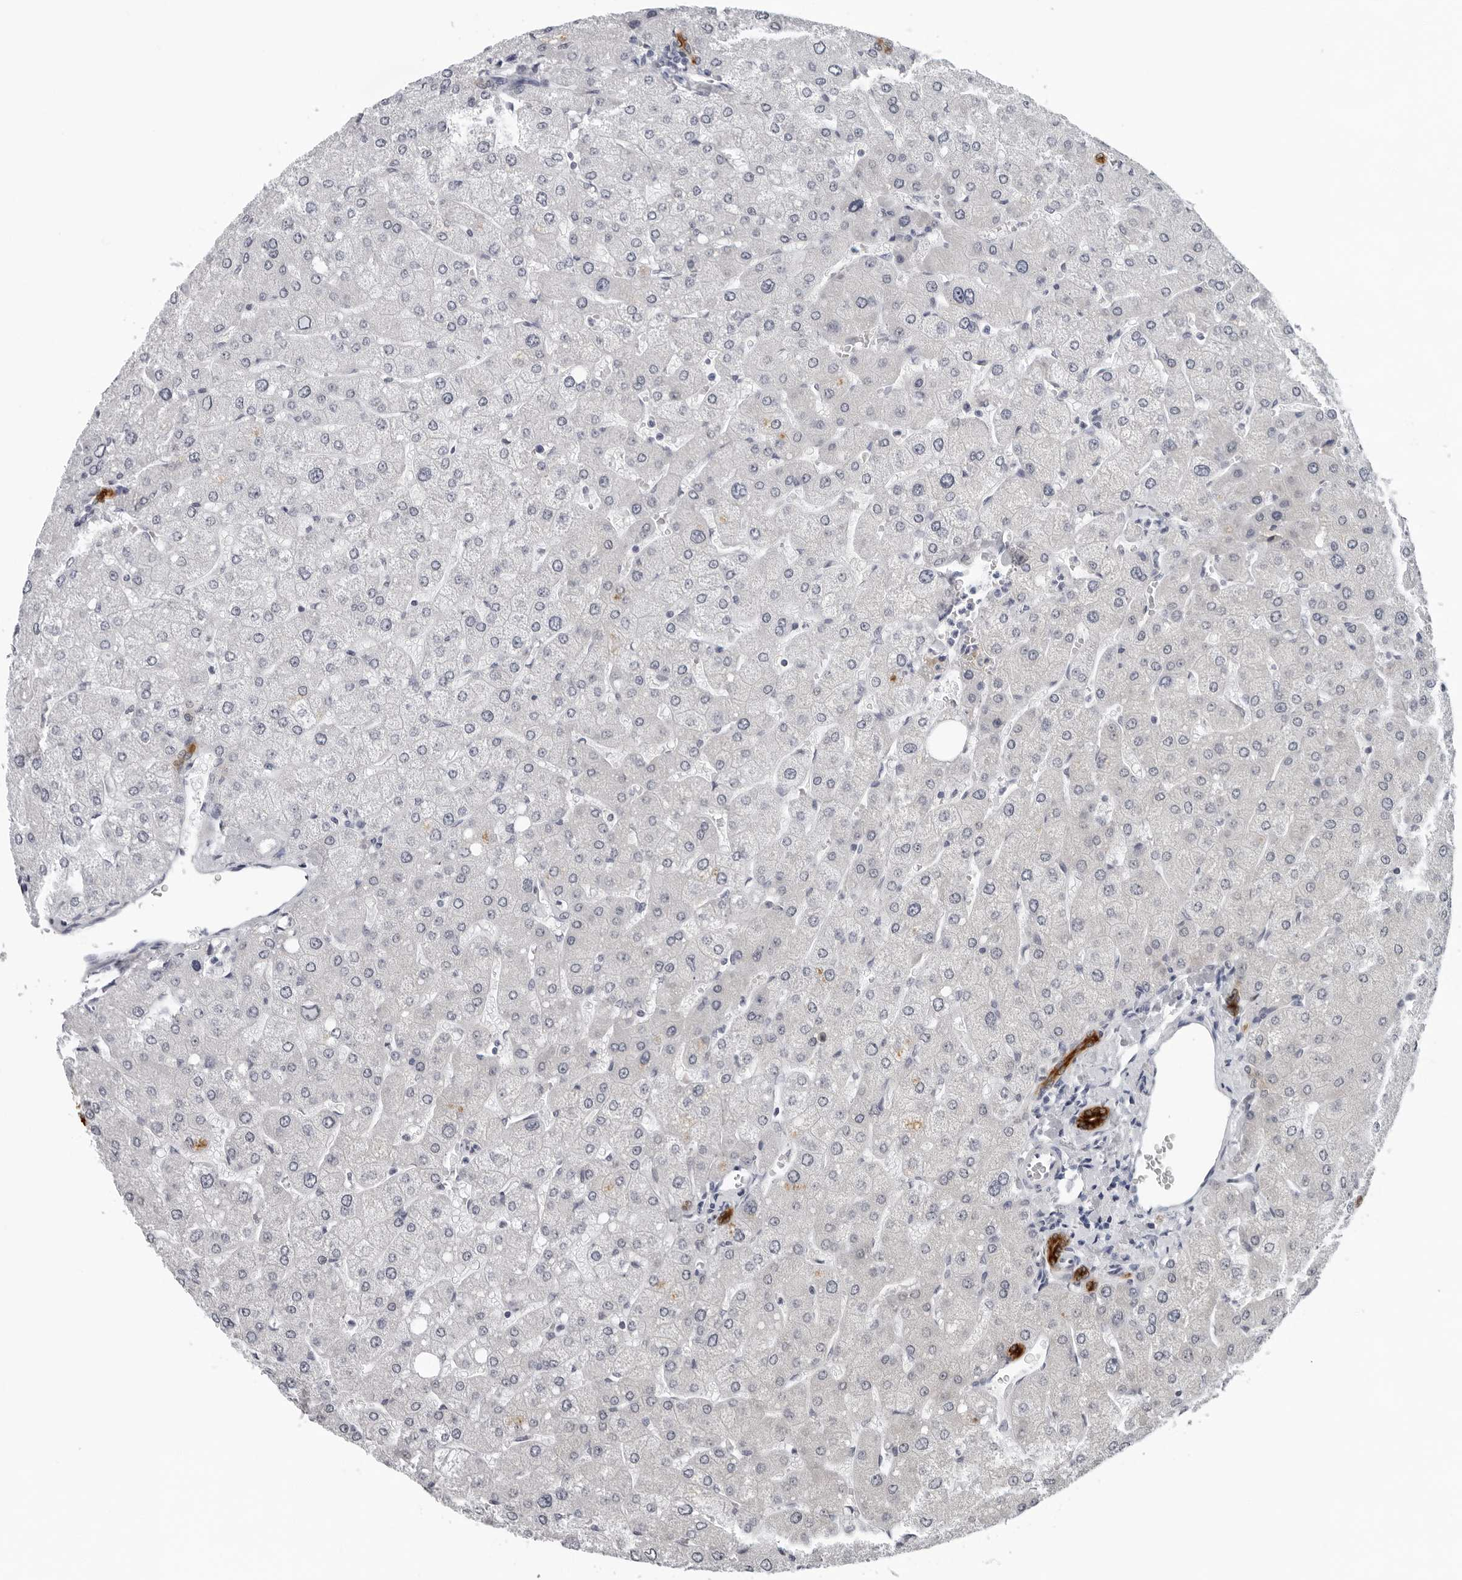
{"staining": {"intensity": "strong", "quantity": ">75%", "location": "cytoplasmic/membranous"}, "tissue": "liver", "cell_type": "Cholangiocytes", "image_type": "normal", "snomed": [{"axis": "morphology", "description": "Normal tissue, NOS"}, {"axis": "topography", "description": "Liver"}], "caption": "Cholangiocytes exhibit strong cytoplasmic/membranous positivity in about >75% of cells in normal liver. (brown staining indicates protein expression, while blue staining denotes nuclei).", "gene": "CCDC28B", "patient": {"sex": "male", "age": 55}}